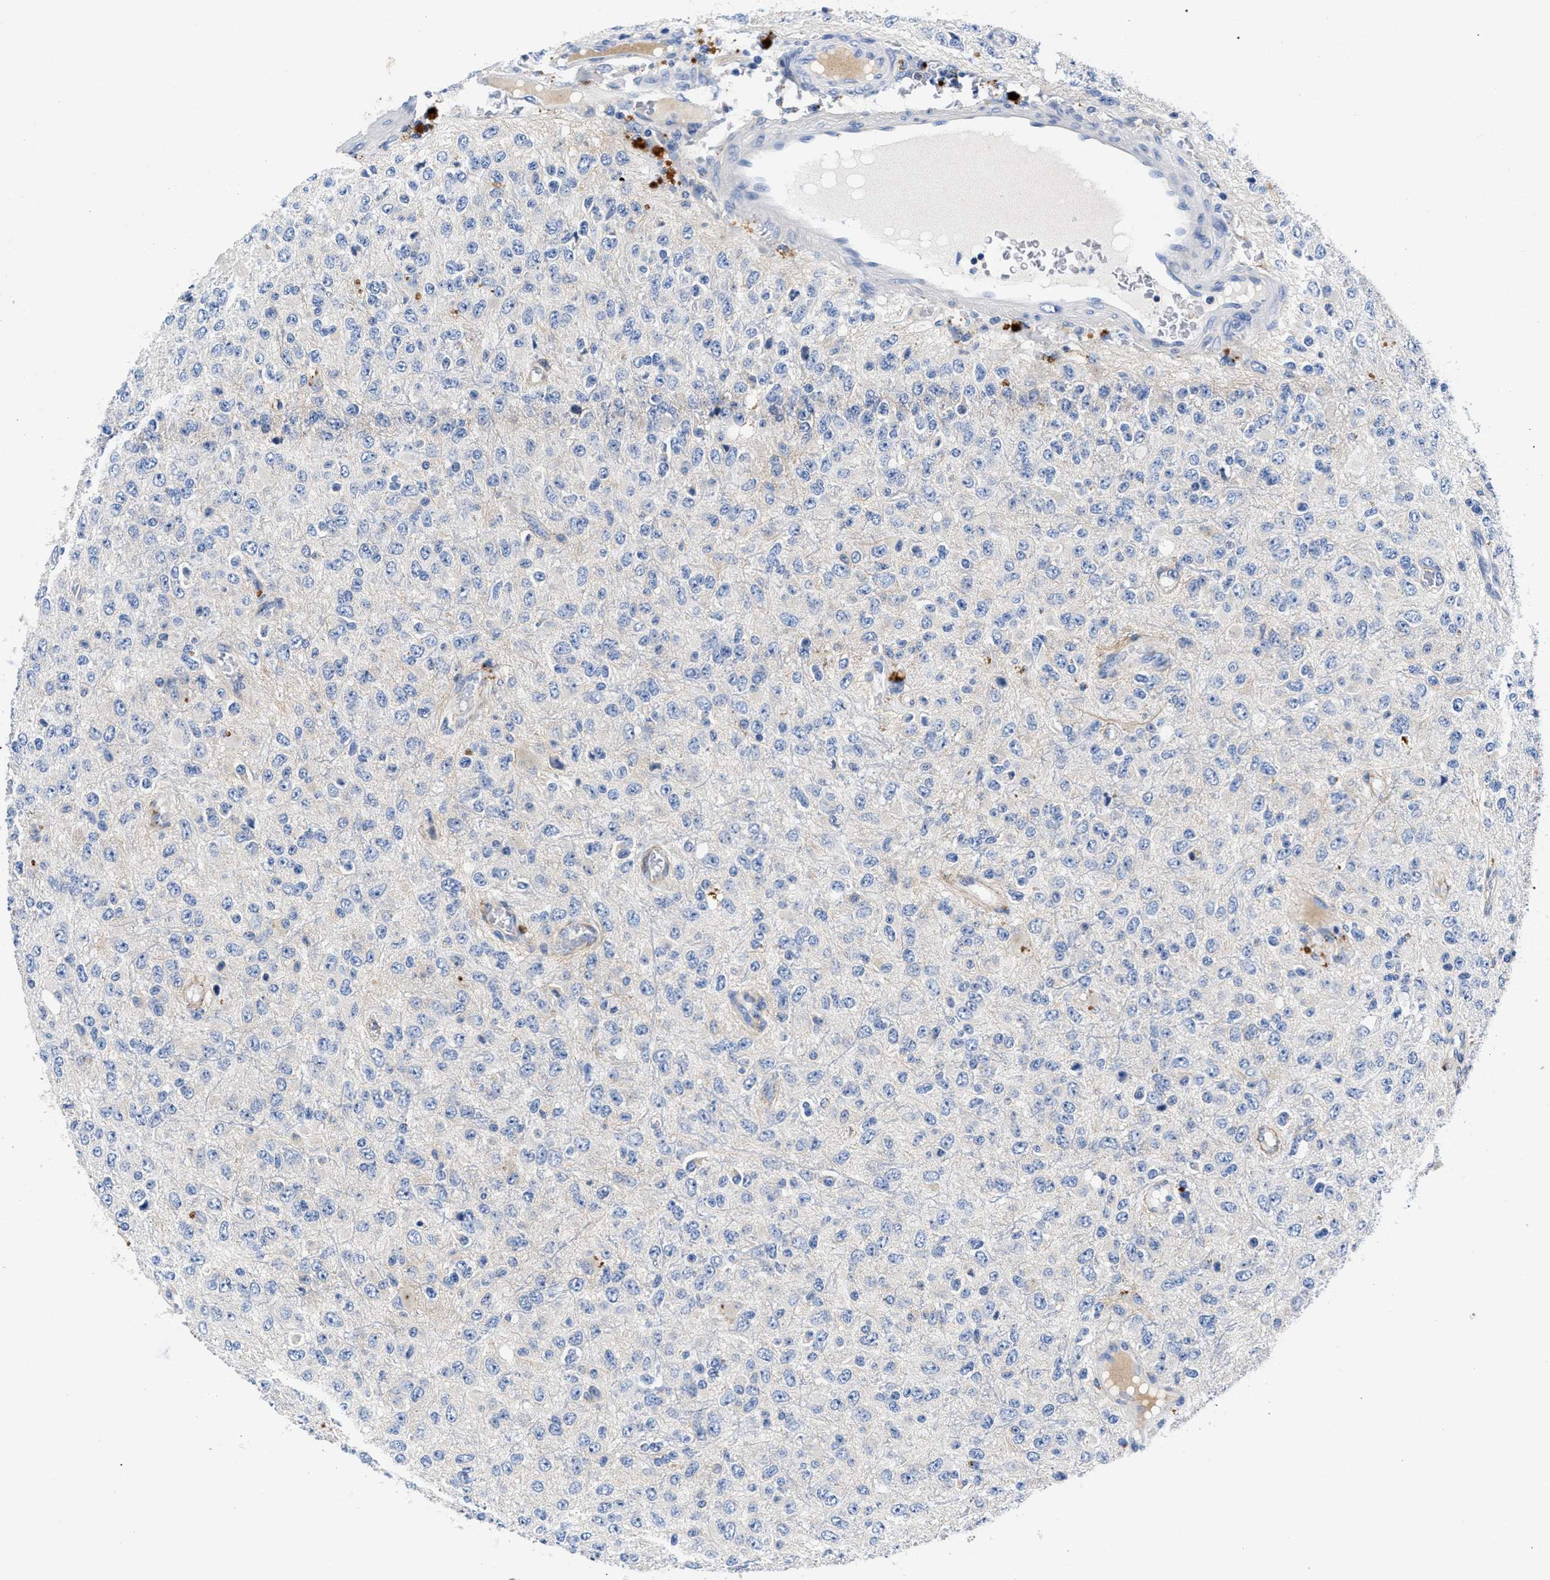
{"staining": {"intensity": "negative", "quantity": "none", "location": "none"}, "tissue": "glioma", "cell_type": "Tumor cells", "image_type": "cancer", "snomed": [{"axis": "morphology", "description": "Glioma, malignant, High grade"}, {"axis": "topography", "description": "pancreas cauda"}], "caption": "This is an immunohistochemistry (IHC) image of human high-grade glioma (malignant). There is no staining in tumor cells.", "gene": "P2RY4", "patient": {"sex": "male", "age": 60}}